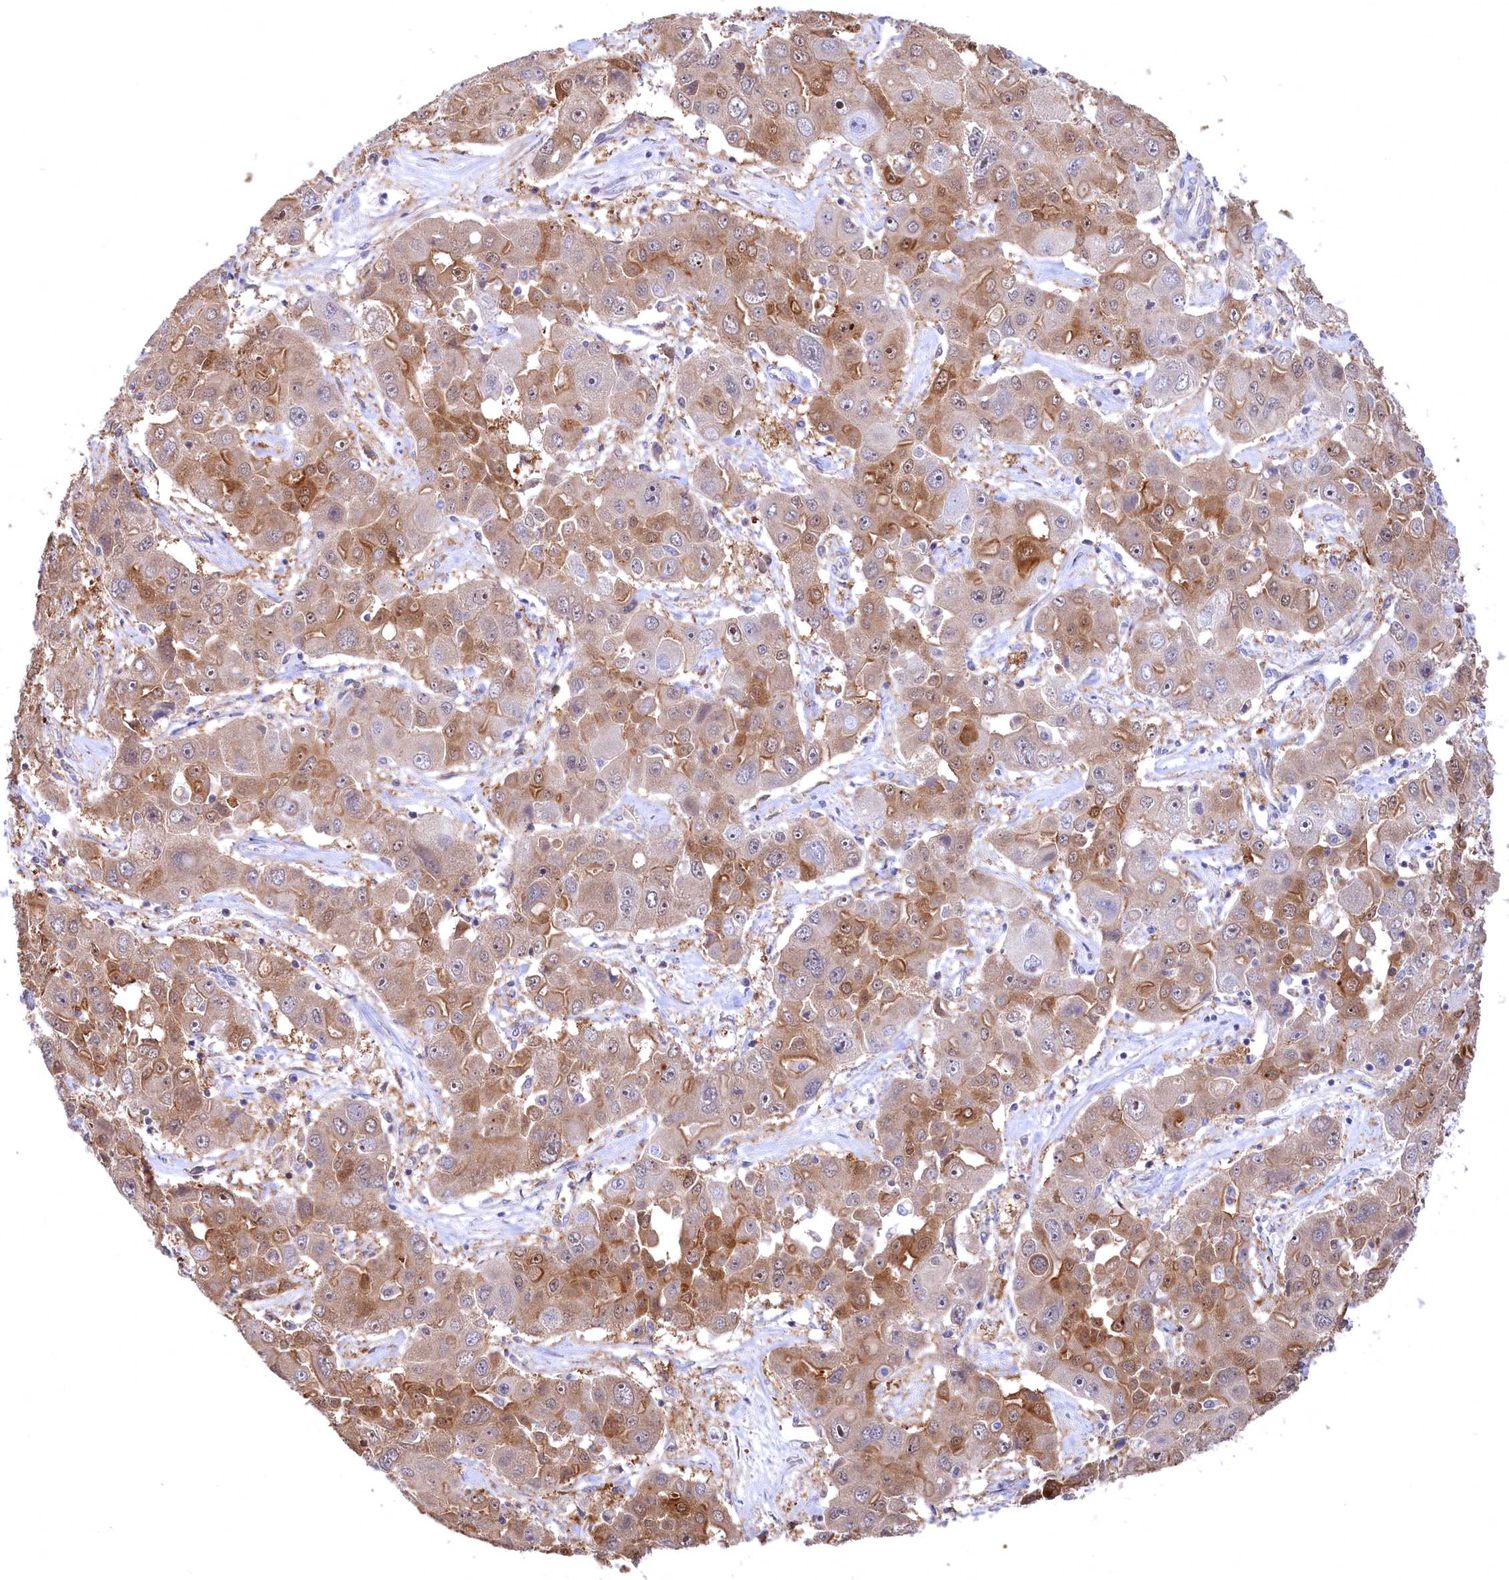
{"staining": {"intensity": "moderate", "quantity": "25%-75%", "location": "cytoplasmic/membranous"}, "tissue": "liver cancer", "cell_type": "Tumor cells", "image_type": "cancer", "snomed": [{"axis": "morphology", "description": "Cholangiocarcinoma"}, {"axis": "topography", "description": "Liver"}], "caption": "Human liver cholangiocarcinoma stained with a brown dye exhibits moderate cytoplasmic/membranous positive expression in approximately 25%-75% of tumor cells.", "gene": "C11orf54", "patient": {"sex": "male", "age": 67}}